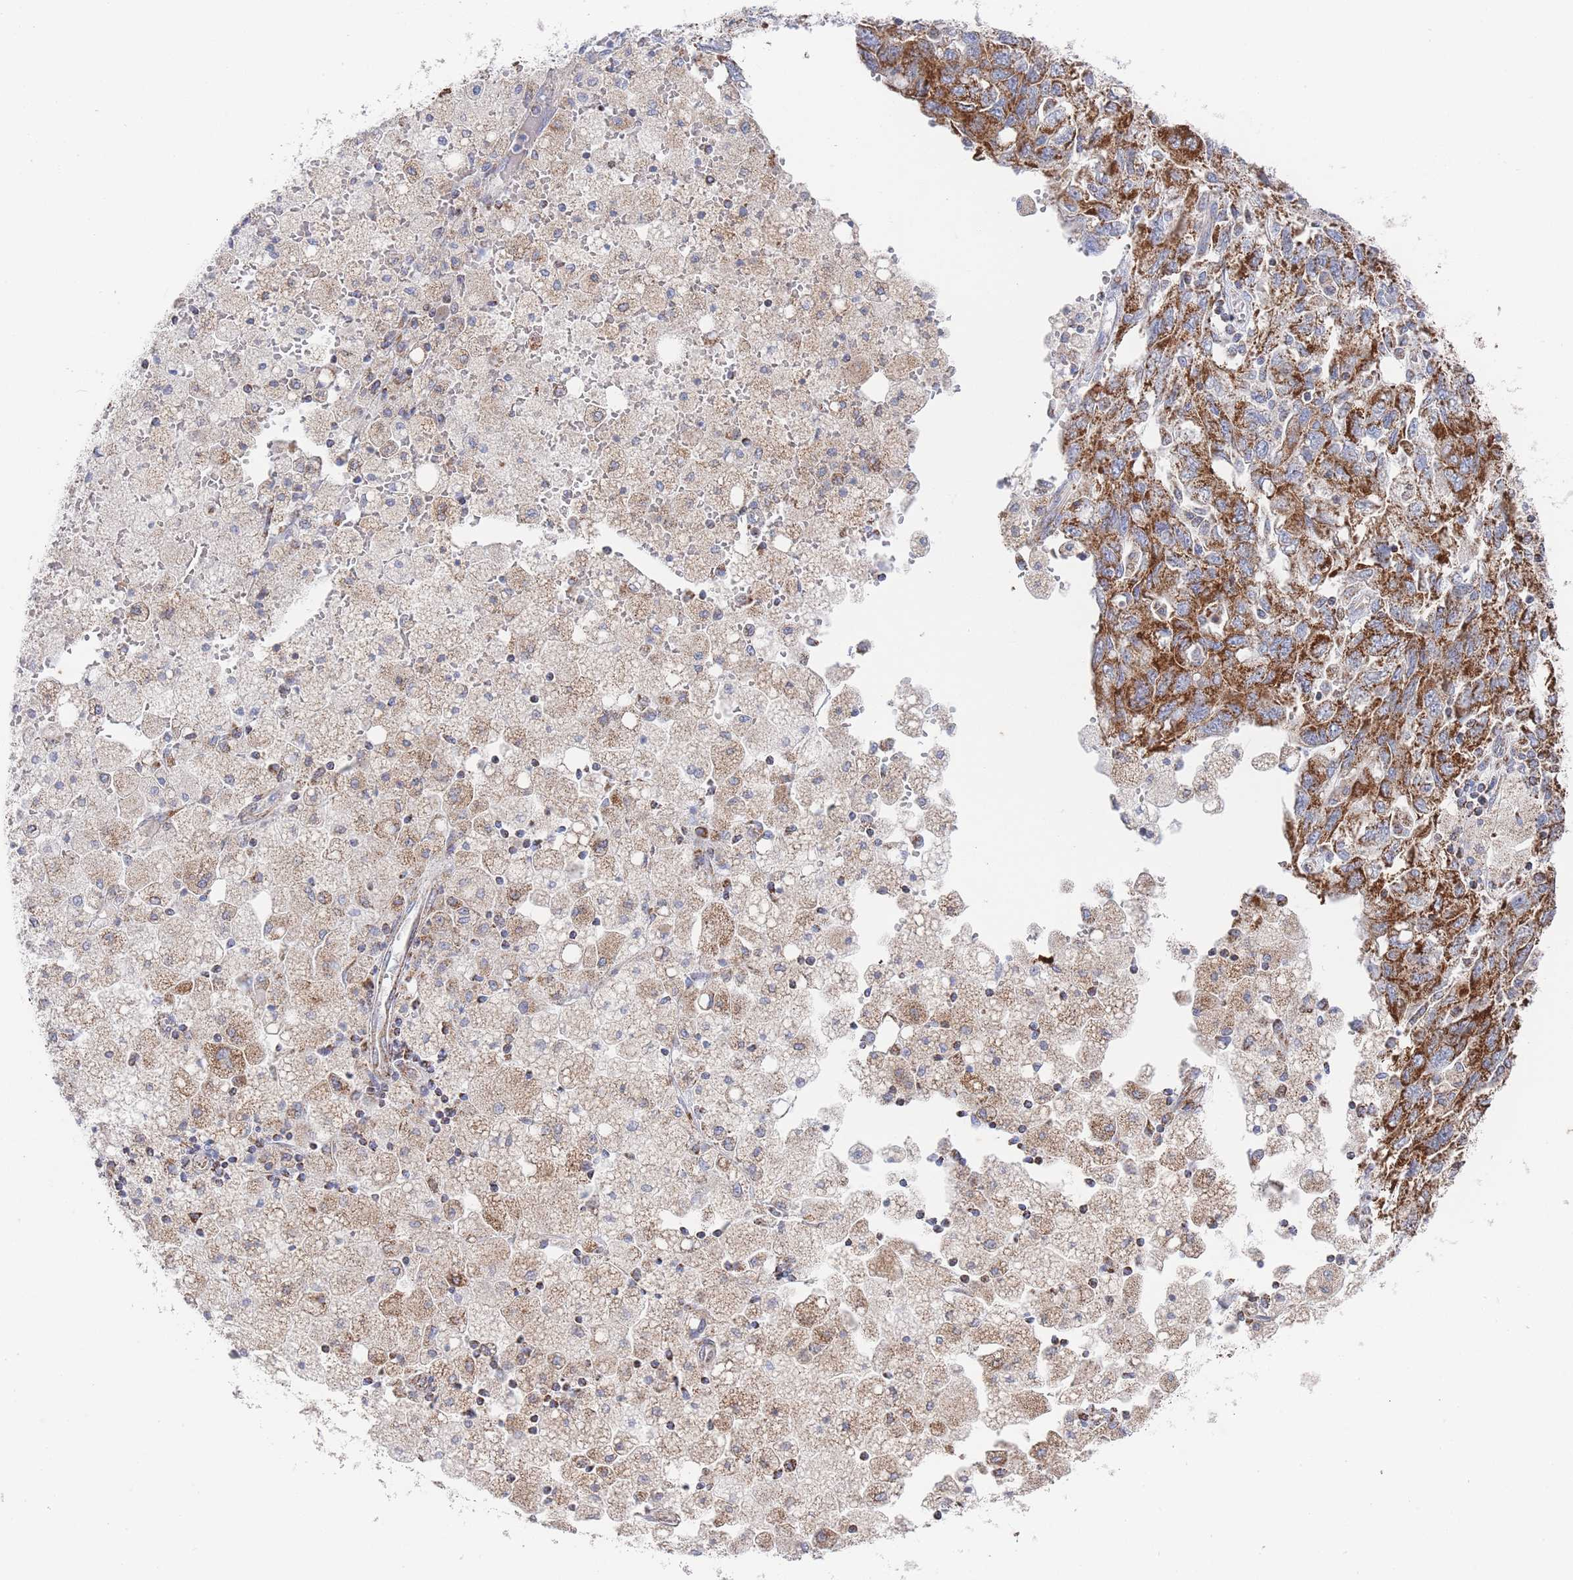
{"staining": {"intensity": "strong", "quantity": "25%-75%", "location": "cytoplasmic/membranous"}, "tissue": "ovarian cancer", "cell_type": "Tumor cells", "image_type": "cancer", "snomed": [{"axis": "morphology", "description": "Carcinoma, NOS"}, {"axis": "morphology", "description": "Cystadenocarcinoma, serous, NOS"}, {"axis": "topography", "description": "Ovary"}], "caption": "Immunohistochemistry (IHC) staining of carcinoma (ovarian), which exhibits high levels of strong cytoplasmic/membranous staining in about 25%-75% of tumor cells indicating strong cytoplasmic/membranous protein staining. The staining was performed using DAB (brown) for protein detection and nuclei were counterstained in hematoxylin (blue).", "gene": "IKZF4", "patient": {"sex": "female", "age": 69}}